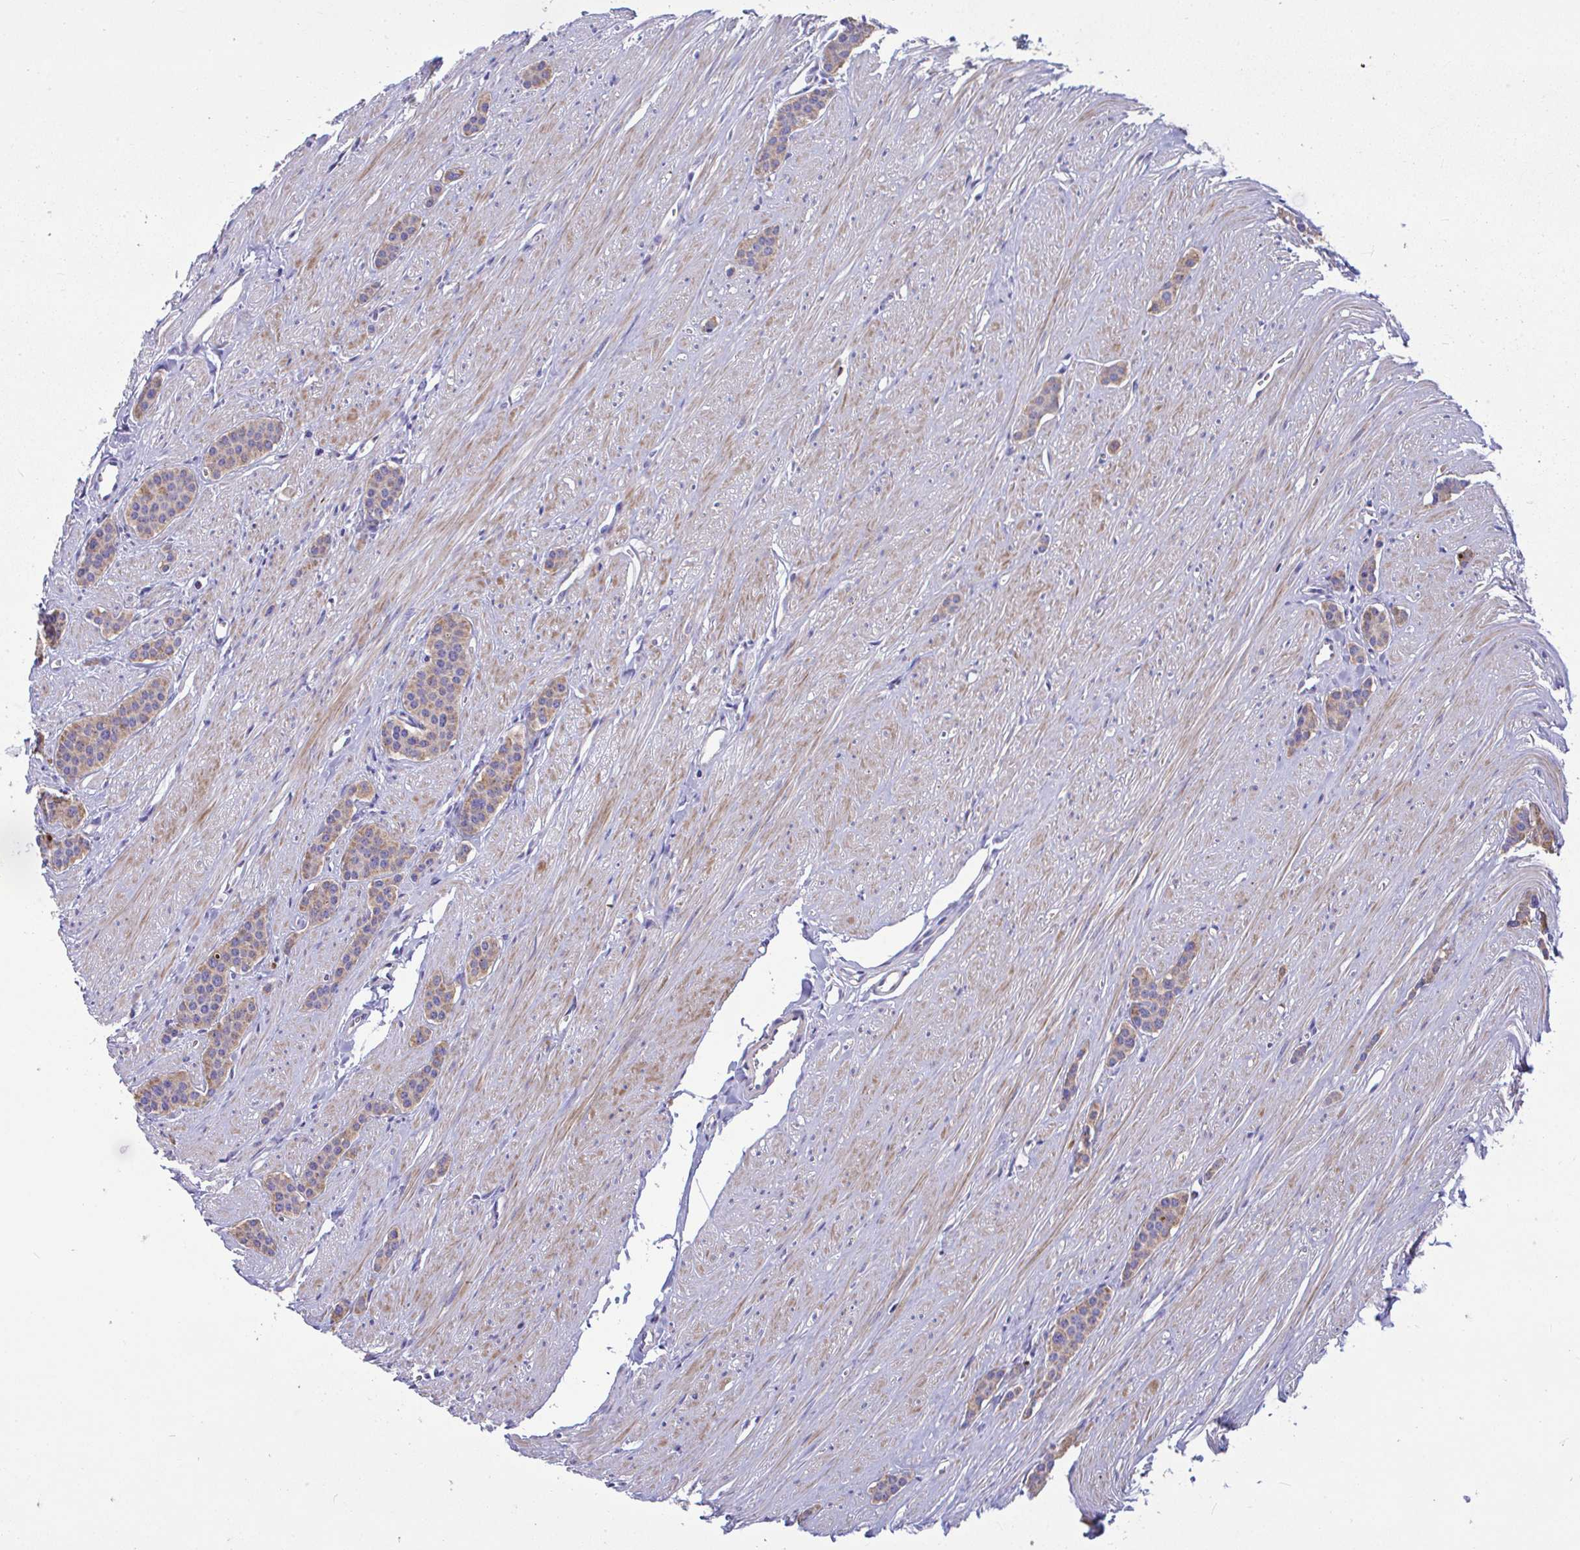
{"staining": {"intensity": "moderate", "quantity": ">75%", "location": "cytoplasmic/membranous"}, "tissue": "carcinoid", "cell_type": "Tumor cells", "image_type": "cancer", "snomed": [{"axis": "morphology", "description": "Carcinoid, malignant, NOS"}, {"axis": "topography", "description": "Small intestine"}], "caption": "Malignant carcinoid stained with a protein marker demonstrates moderate staining in tumor cells.", "gene": "MRPS16", "patient": {"sex": "male", "age": 60}}